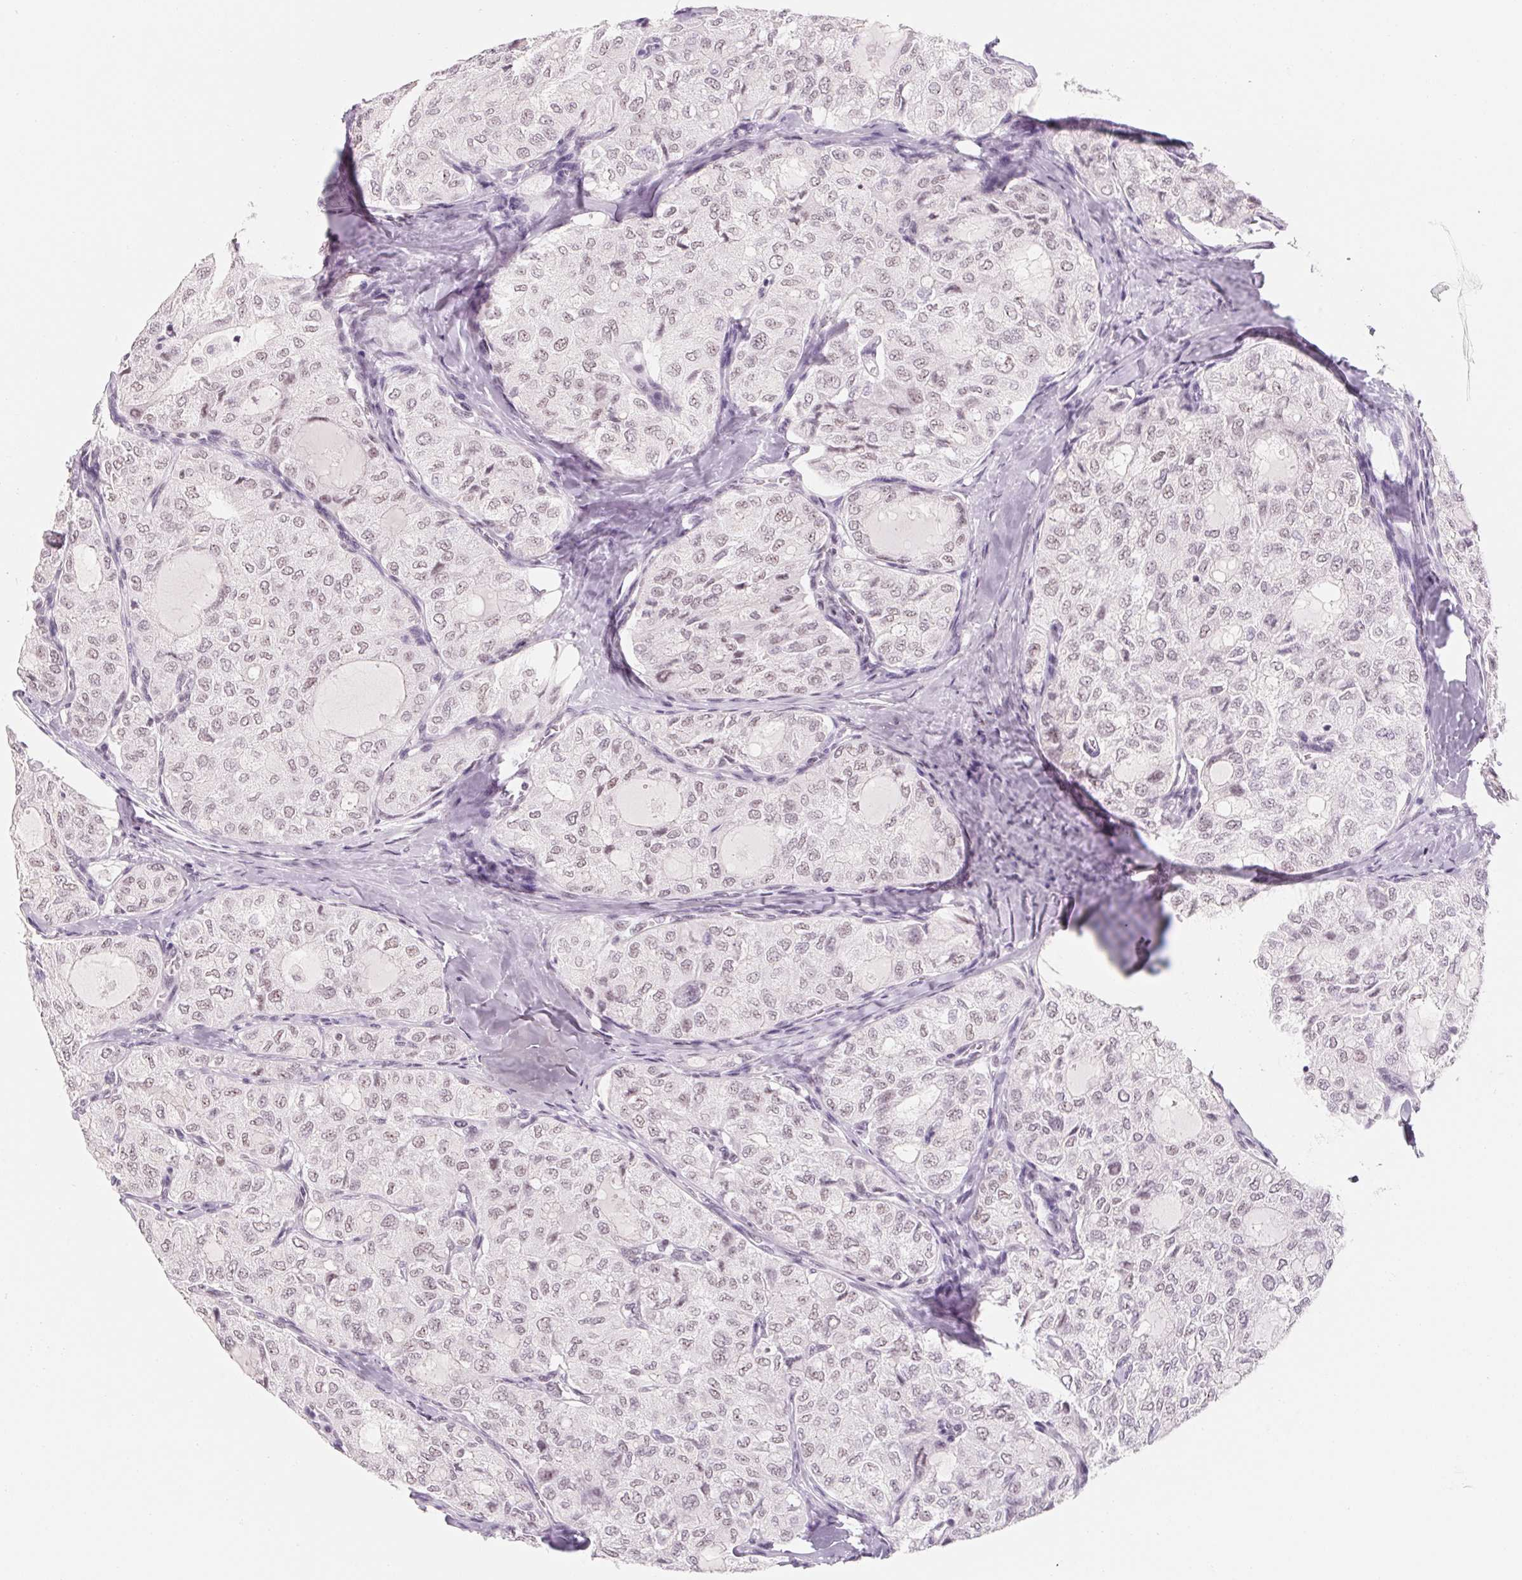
{"staining": {"intensity": "weak", "quantity": "25%-75%", "location": "nuclear"}, "tissue": "thyroid cancer", "cell_type": "Tumor cells", "image_type": "cancer", "snomed": [{"axis": "morphology", "description": "Follicular adenoma carcinoma, NOS"}, {"axis": "topography", "description": "Thyroid gland"}], "caption": "The photomicrograph shows immunohistochemical staining of follicular adenoma carcinoma (thyroid). There is weak nuclear positivity is seen in approximately 25%-75% of tumor cells. (DAB IHC with brightfield microscopy, high magnification).", "gene": "ZIC4", "patient": {"sex": "male", "age": 75}}